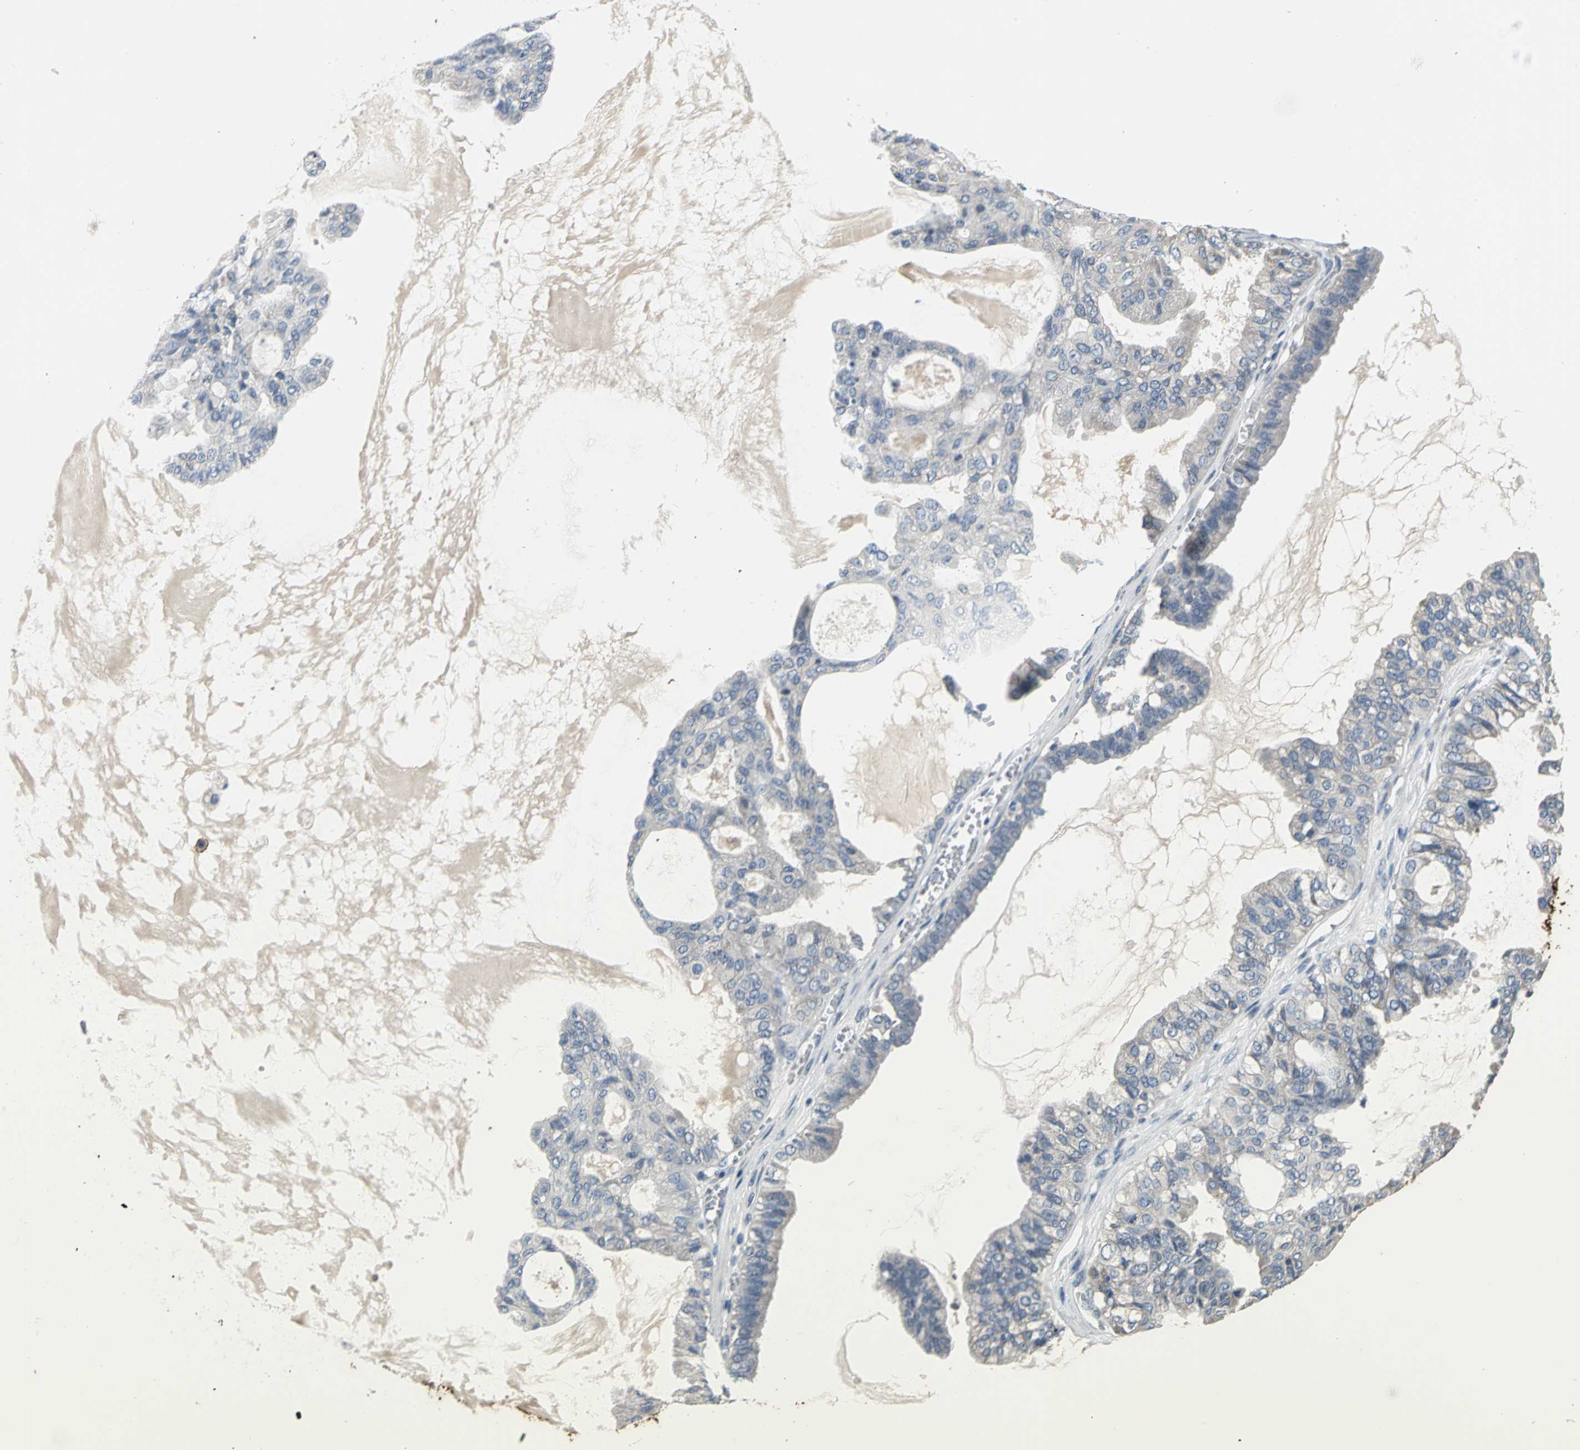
{"staining": {"intensity": "moderate", "quantity": "25%-75%", "location": "cytoplasmic/membranous"}, "tissue": "ovarian cancer", "cell_type": "Tumor cells", "image_type": "cancer", "snomed": [{"axis": "morphology", "description": "Carcinoma, NOS"}, {"axis": "morphology", "description": "Carcinoma, endometroid"}, {"axis": "topography", "description": "Ovary"}], "caption": "A histopathology image of human ovarian carcinoma stained for a protein displays moderate cytoplasmic/membranous brown staining in tumor cells.", "gene": "ZNF415", "patient": {"sex": "female", "age": 50}}